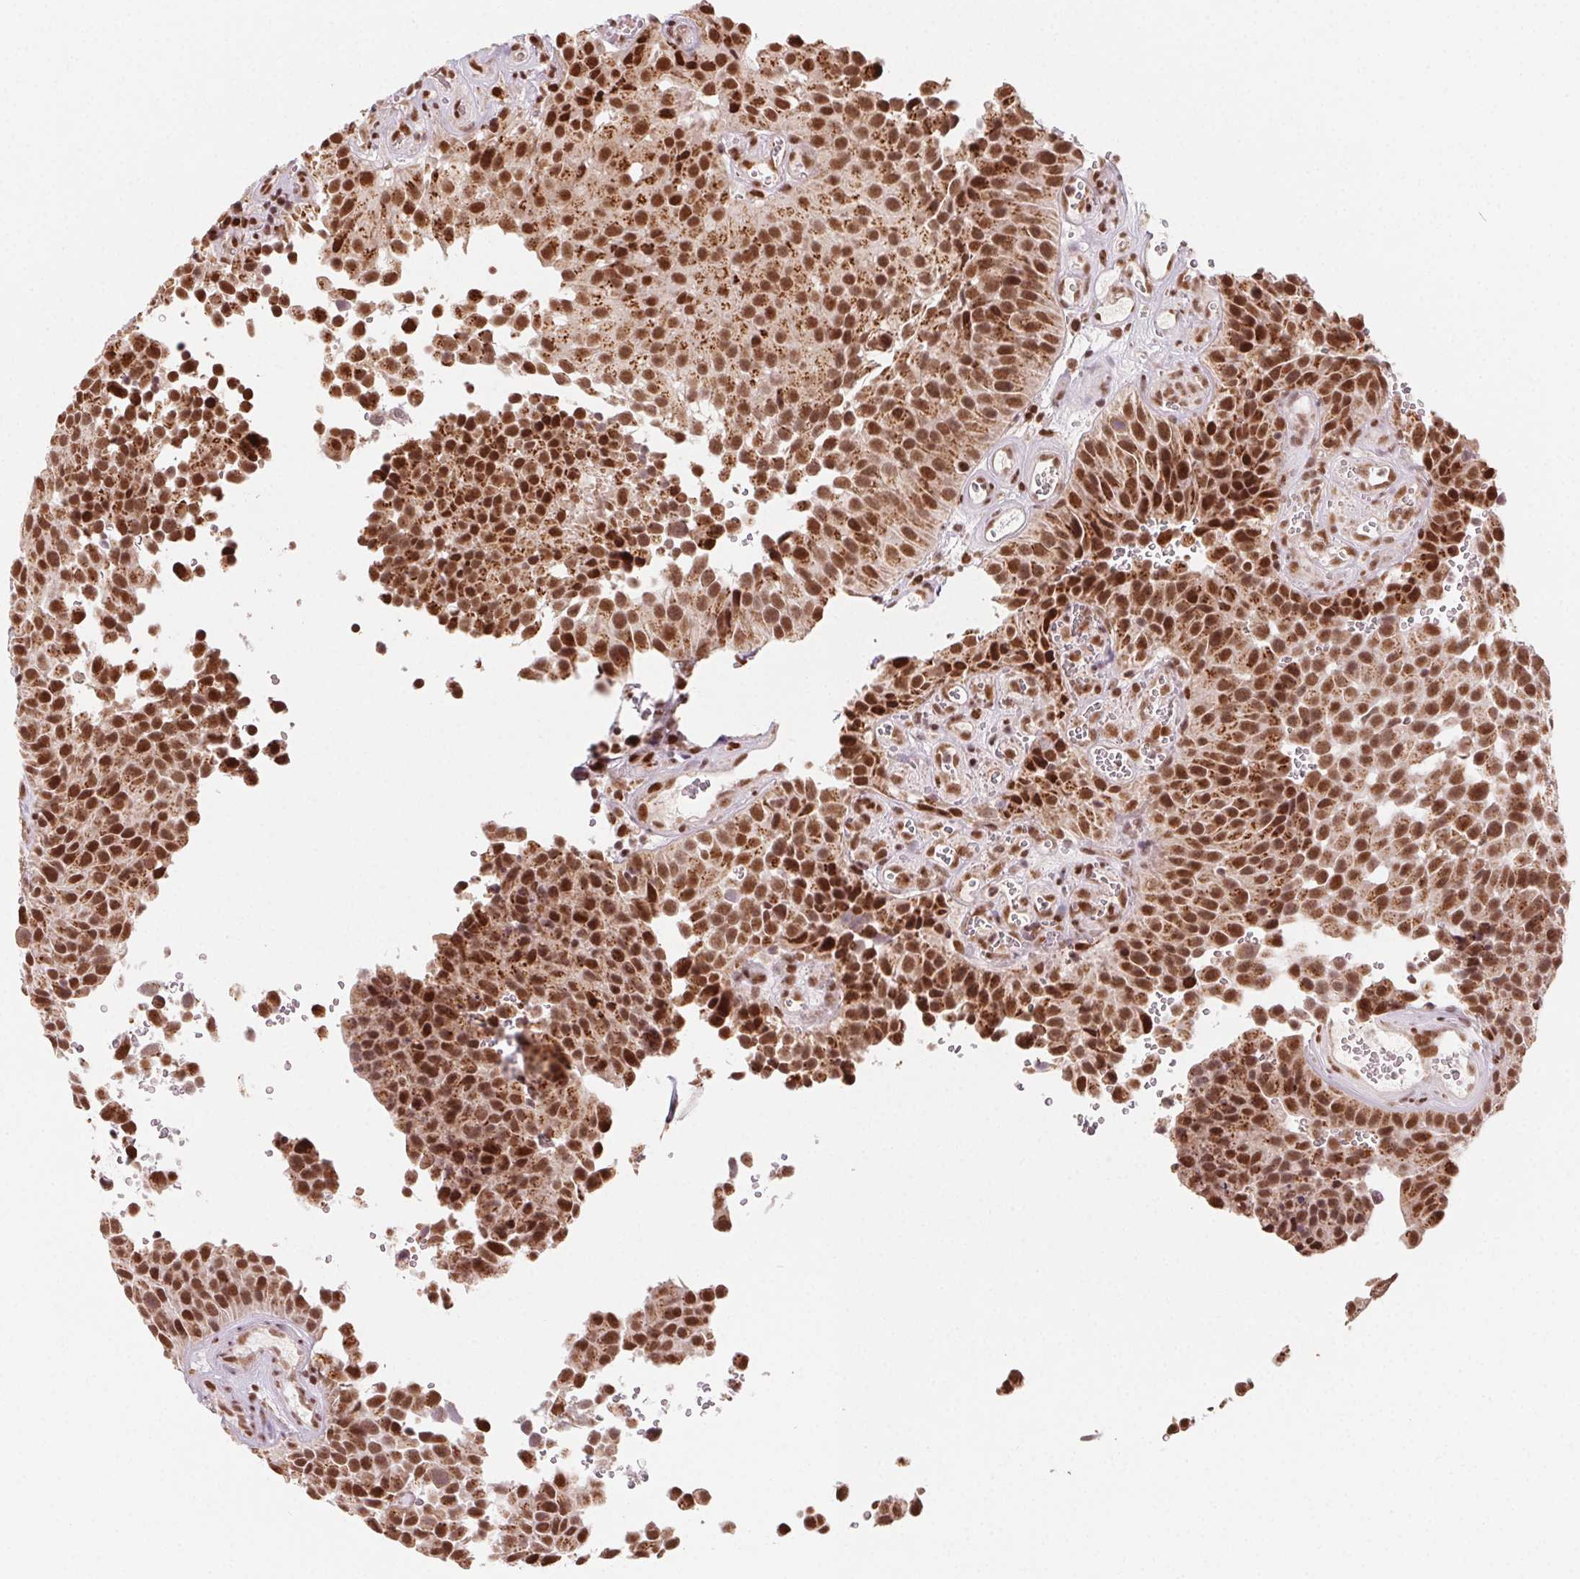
{"staining": {"intensity": "strong", "quantity": ">75%", "location": "cytoplasmic/membranous,nuclear"}, "tissue": "urothelial cancer", "cell_type": "Tumor cells", "image_type": "cancer", "snomed": [{"axis": "morphology", "description": "Urothelial carcinoma, Low grade"}, {"axis": "topography", "description": "Urinary bladder"}], "caption": "A brown stain shows strong cytoplasmic/membranous and nuclear positivity of a protein in low-grade urothelial carcinoma tumor cells.", "gene": "TOPORS", "patient": {"sex": "male", "age": 76}}